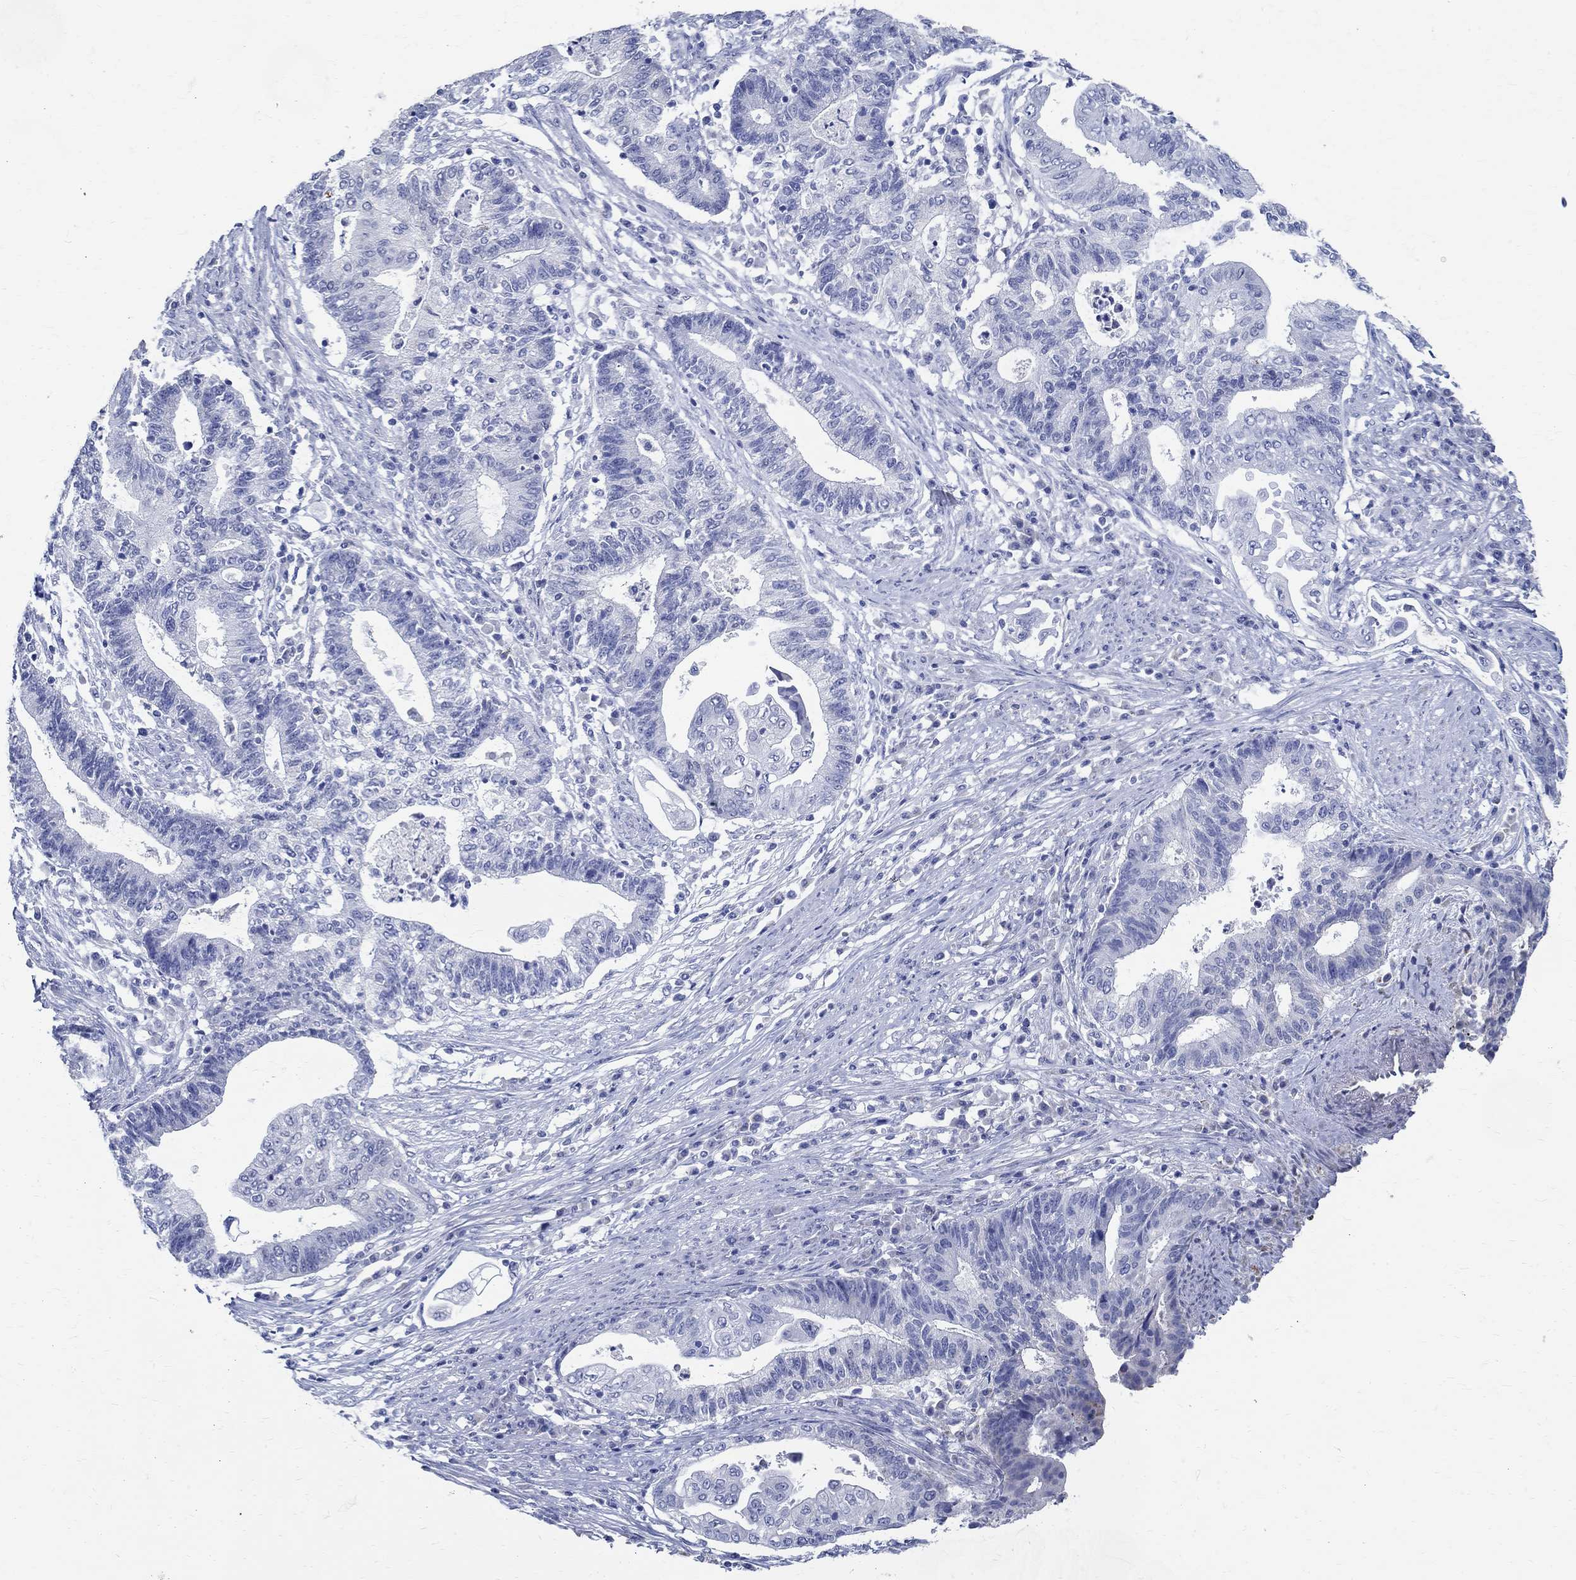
{"staining": {"intensity": "negative", "quantity": "none", "location": "none"}, "tissue": "endometrial cancer", "cell_type": "Tumor cells", "image_type": "cancer", "snomed": [{"axis": "morphology", "description": "Adenocarcinoma, NOS"}, {"axis": "topography", "description": "Uterus"}, {"axis": "topography", "description": "Endometrium"}], "caption": "The IHC photomicrograph has no significant staining in tumor cells of endometrial cancer tissue. (Stains: DAB (3,3'-diaminobenzidine) IHC with hematoxylin counter stain, Microscopy: brightfield microscopy at high magnification).", "gene": "TSPAN16", "patient": {"sex": "female", "age": 54}}